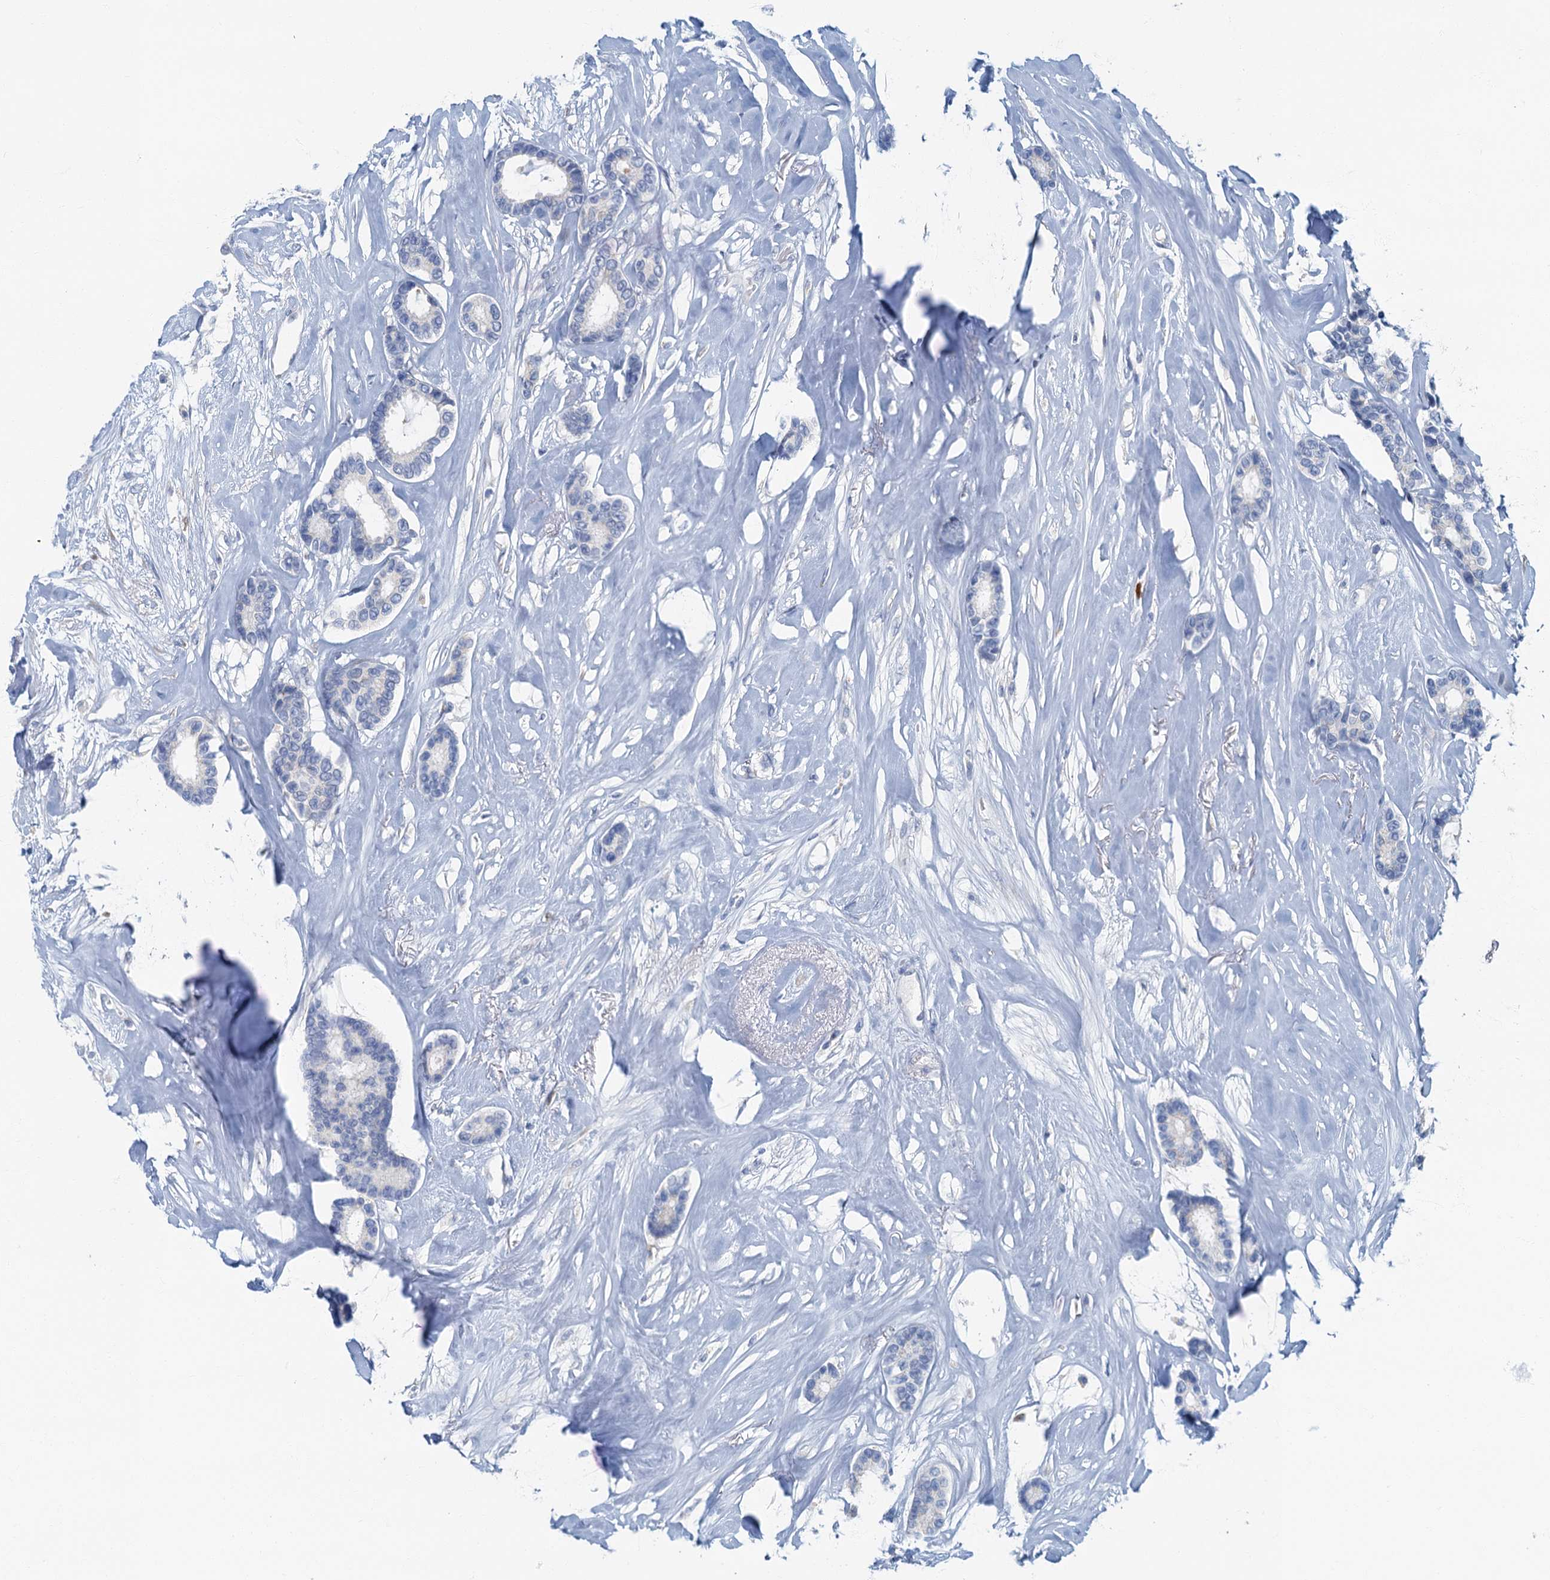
{"staining": {"intensity": "negative", "quantity": "none", "location": "none"}, "tissue": "breast cancer", "cell_type": "Tumor cells", "image_type": "cancer", "snomed": [{"axis": "morphology", "description": "Duct carcinoma"}, {"axis": "topography", "description": "Breast"}], "caption": "Photomicrograph shows no significant protein expression in tumor cells of infiltrating ductal carcinoma (breast).", "gene": "ANKDD1A", "patient": {"sex": "female", "age": 87}}